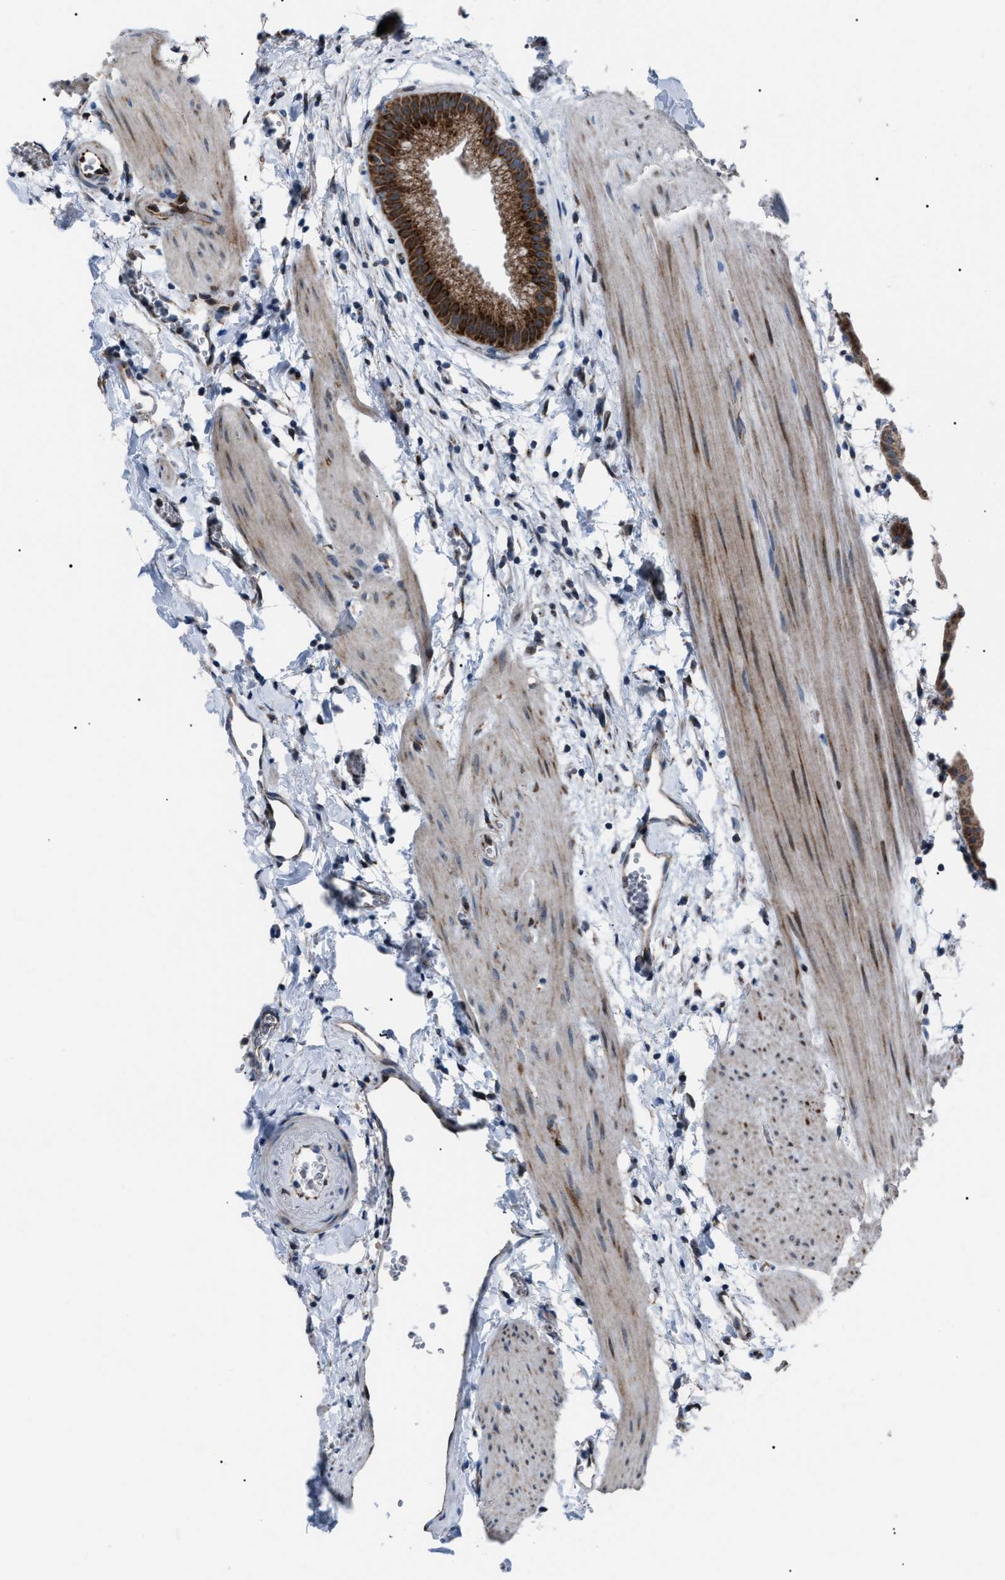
{"staining": {"intensity": "strong", "quantity": ">75%", "location": "cytoplasmic/membranous"}, "tissue": "gallbladder", "cell_type": "Glandular cells", "image_type": "normal", "snomed": [{"axis": "morphology", "description": "Normal tissue, NOS"}, {"axis": "topography", "description": "Gallbladder"}], "caption": "Immunohistochemical staining of unremarkable human gallbladder reveals >75% levels of strong cytoplasmic/membranous protein positivity in about >75% of glandular cells.", "gene": "AGO2", "patient": {"sex": "female", "age": 64}}